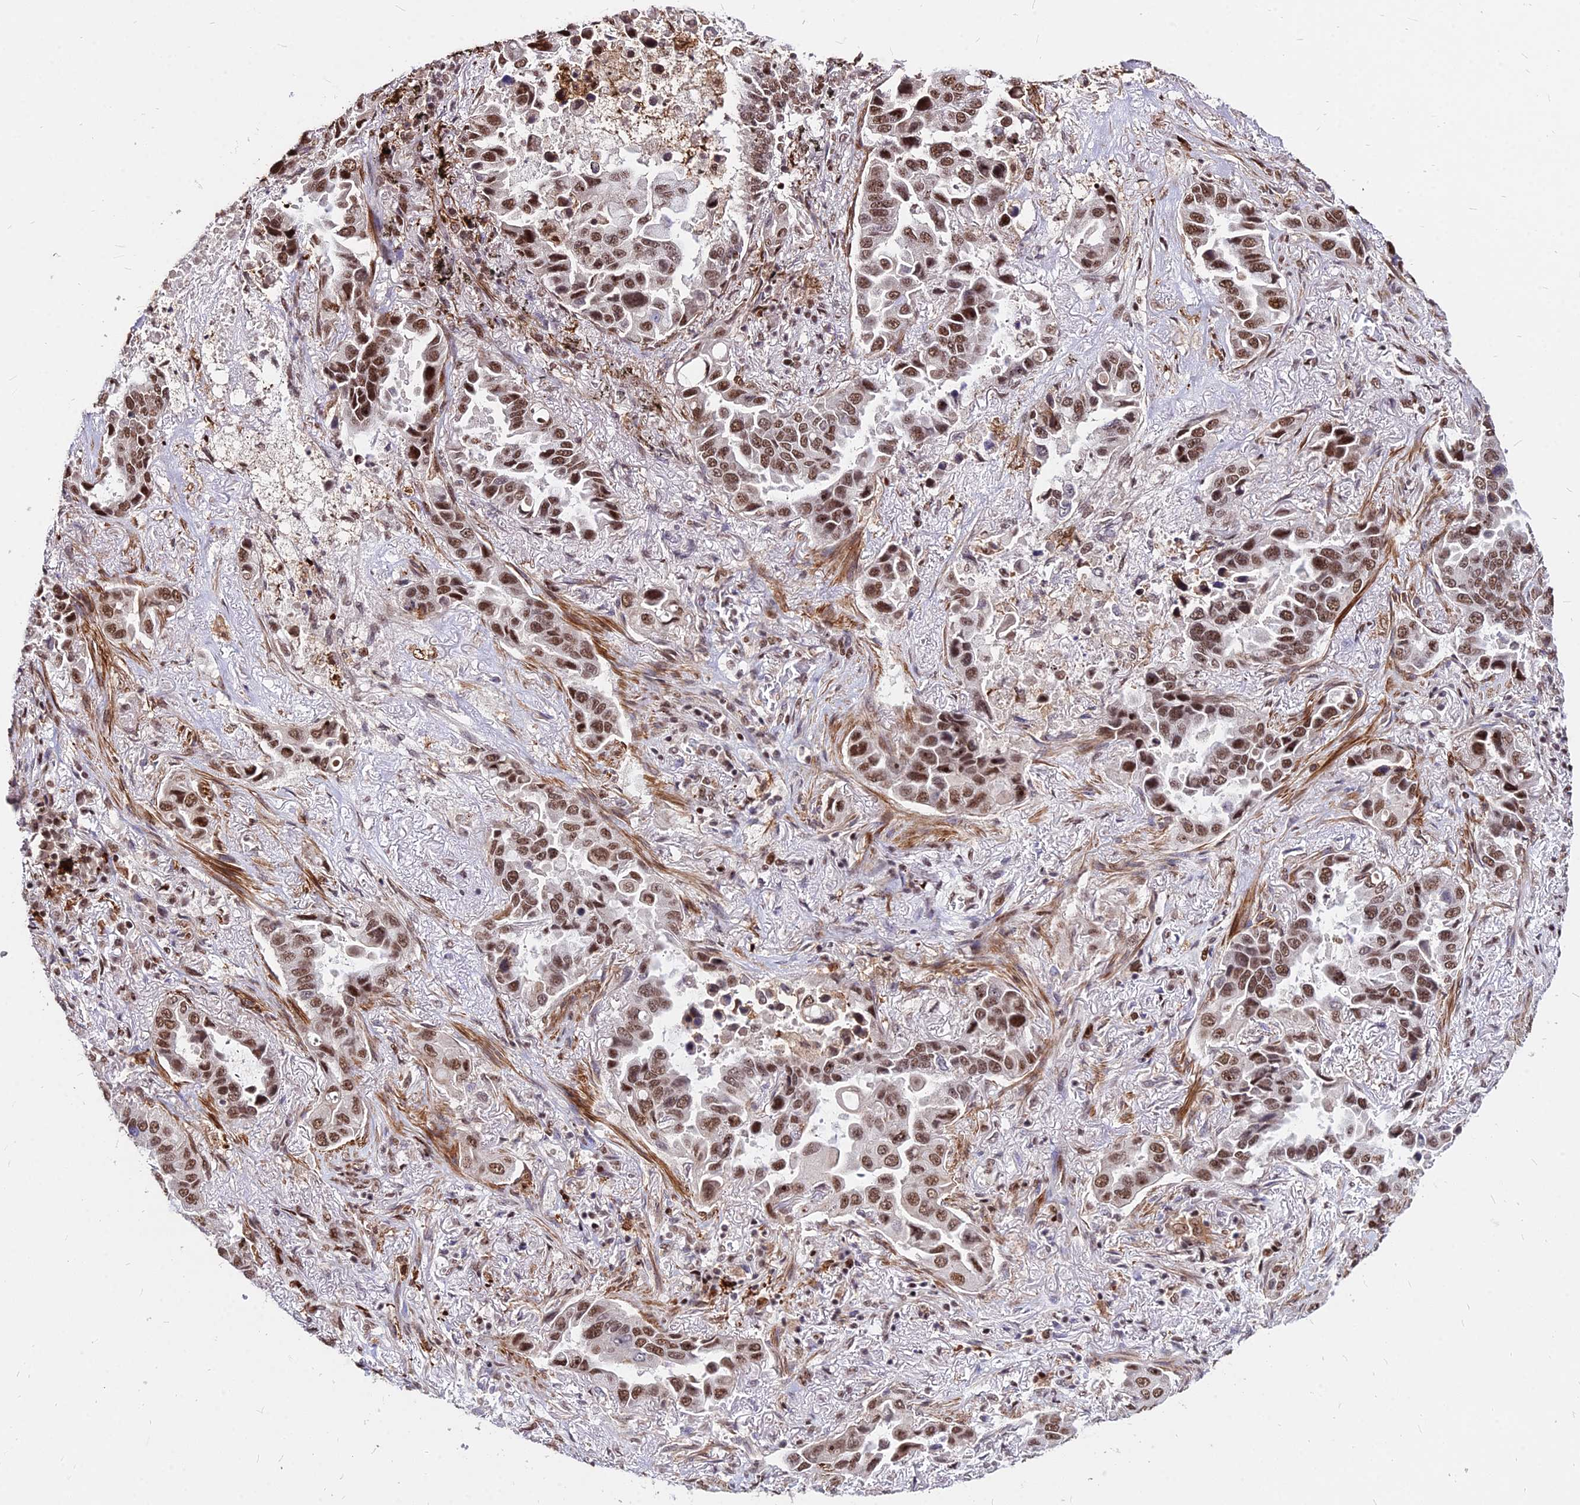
{"staining": {"intensity": "moderate", "quantity": ">75%", "location": "nuclear"}, "tissue": "lung cancer", "cell_type": "Tumor cells", "image_type": "cancer", "snomed": [{"axis": "morphology", "description": "Adenocarcinoma, NOS"}, {"axis": "topography", "description": "Lung"}], "caption": "The image shows immunohistochemical staining of lung cancer (adenocarcinoma). There is moderate nuclear staining is seen in about >75% of tumor cells.", "gene": "ZBED4", "patient": {"sex": "male", "age": 64}}